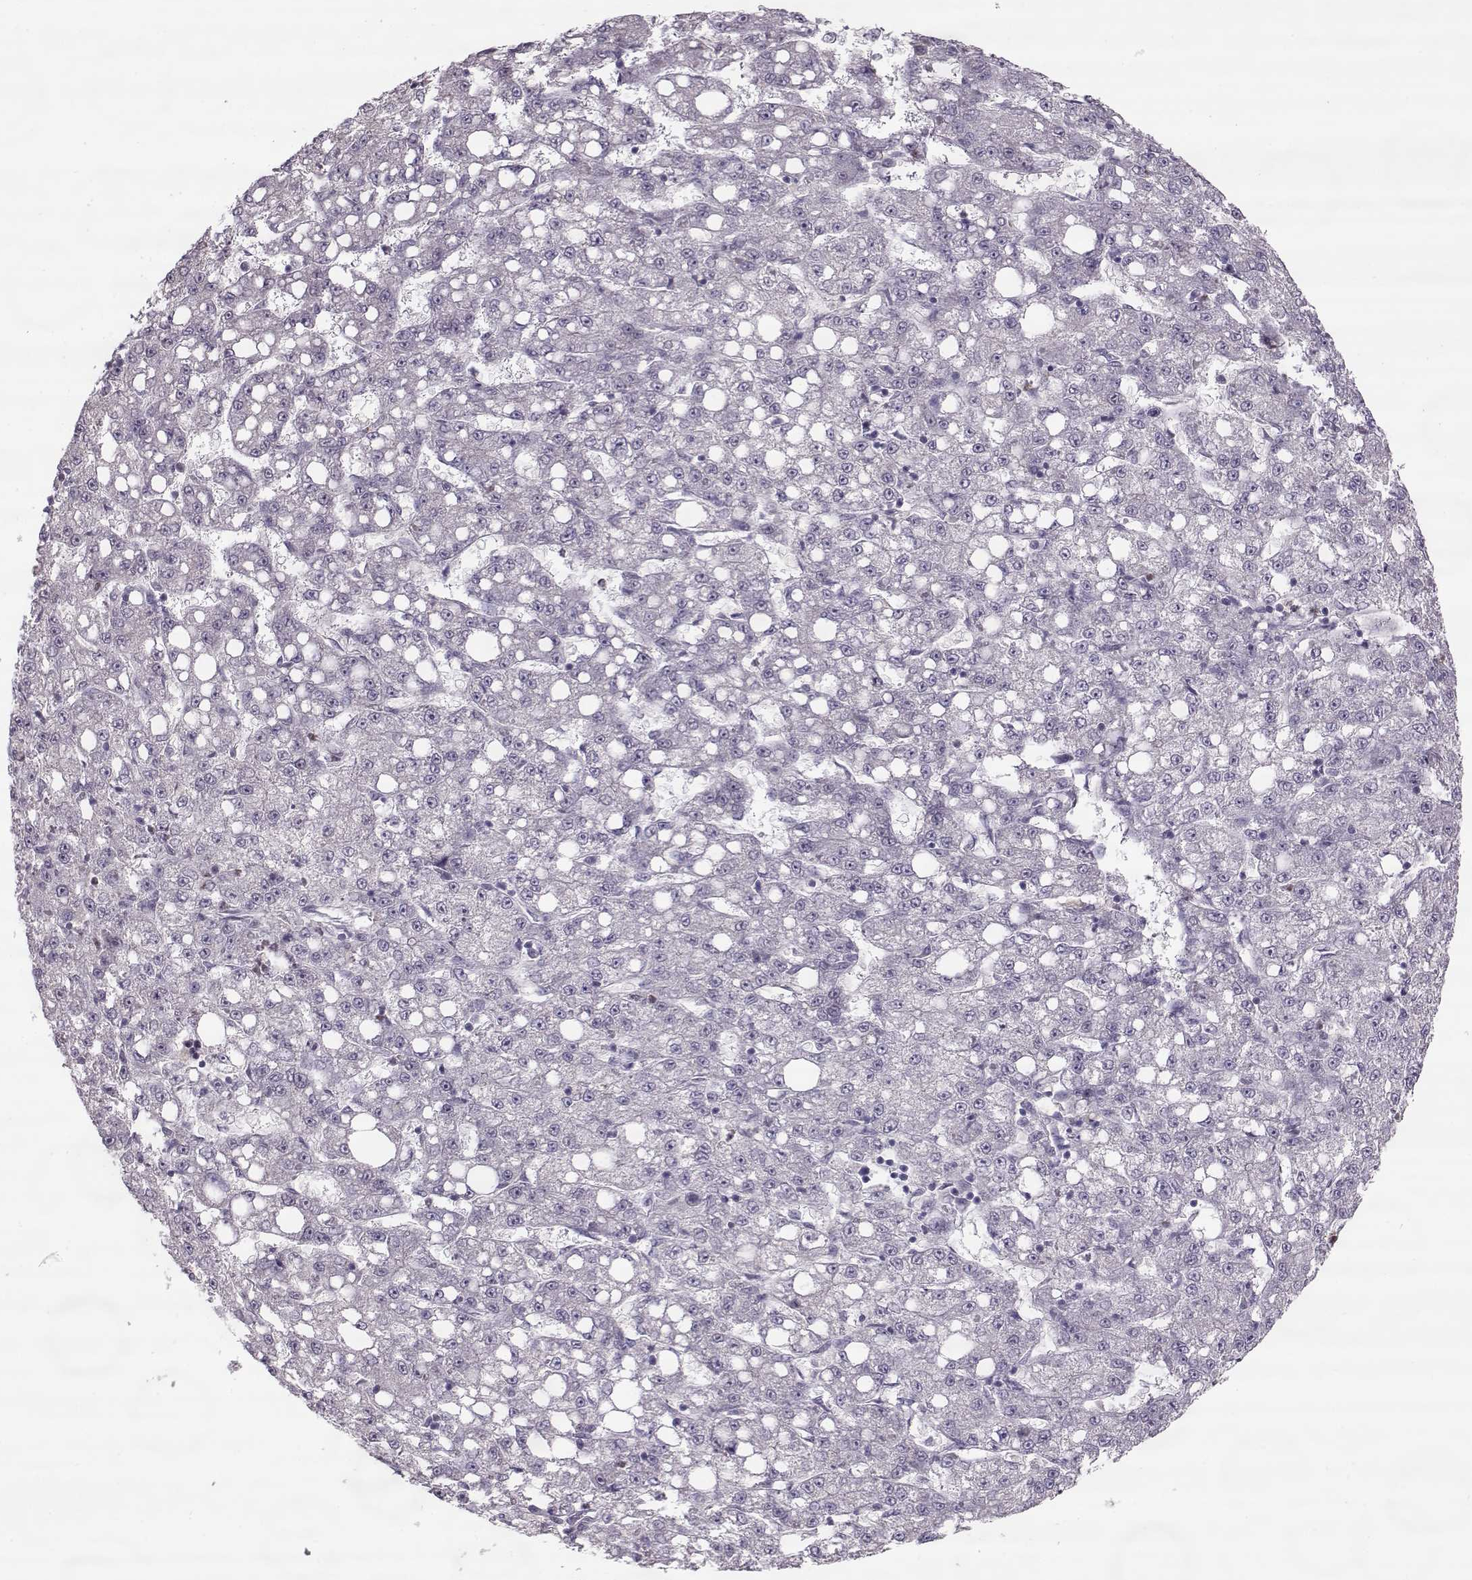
{"staining": {"intensity": "negative", "quantity": "none", "location": "none"}, "tissue": "liver cancer", "cell_type": "Tumor cells", "image_type": "cancer", "snomed": [{"axis": "morphology", "description": "Carcinoma, Hepatocellular, NOS"}, {"axis": "topography", "description": "Liver"}], "caption": "A histopathology image of liver cancer (hepatocellular carcinoma) stained for a protein shows no brown staining in tumor cells. Nuclei are stained in blue.", "gene": "ACOT11", "patient": {"sex": "female", "age": 65}}